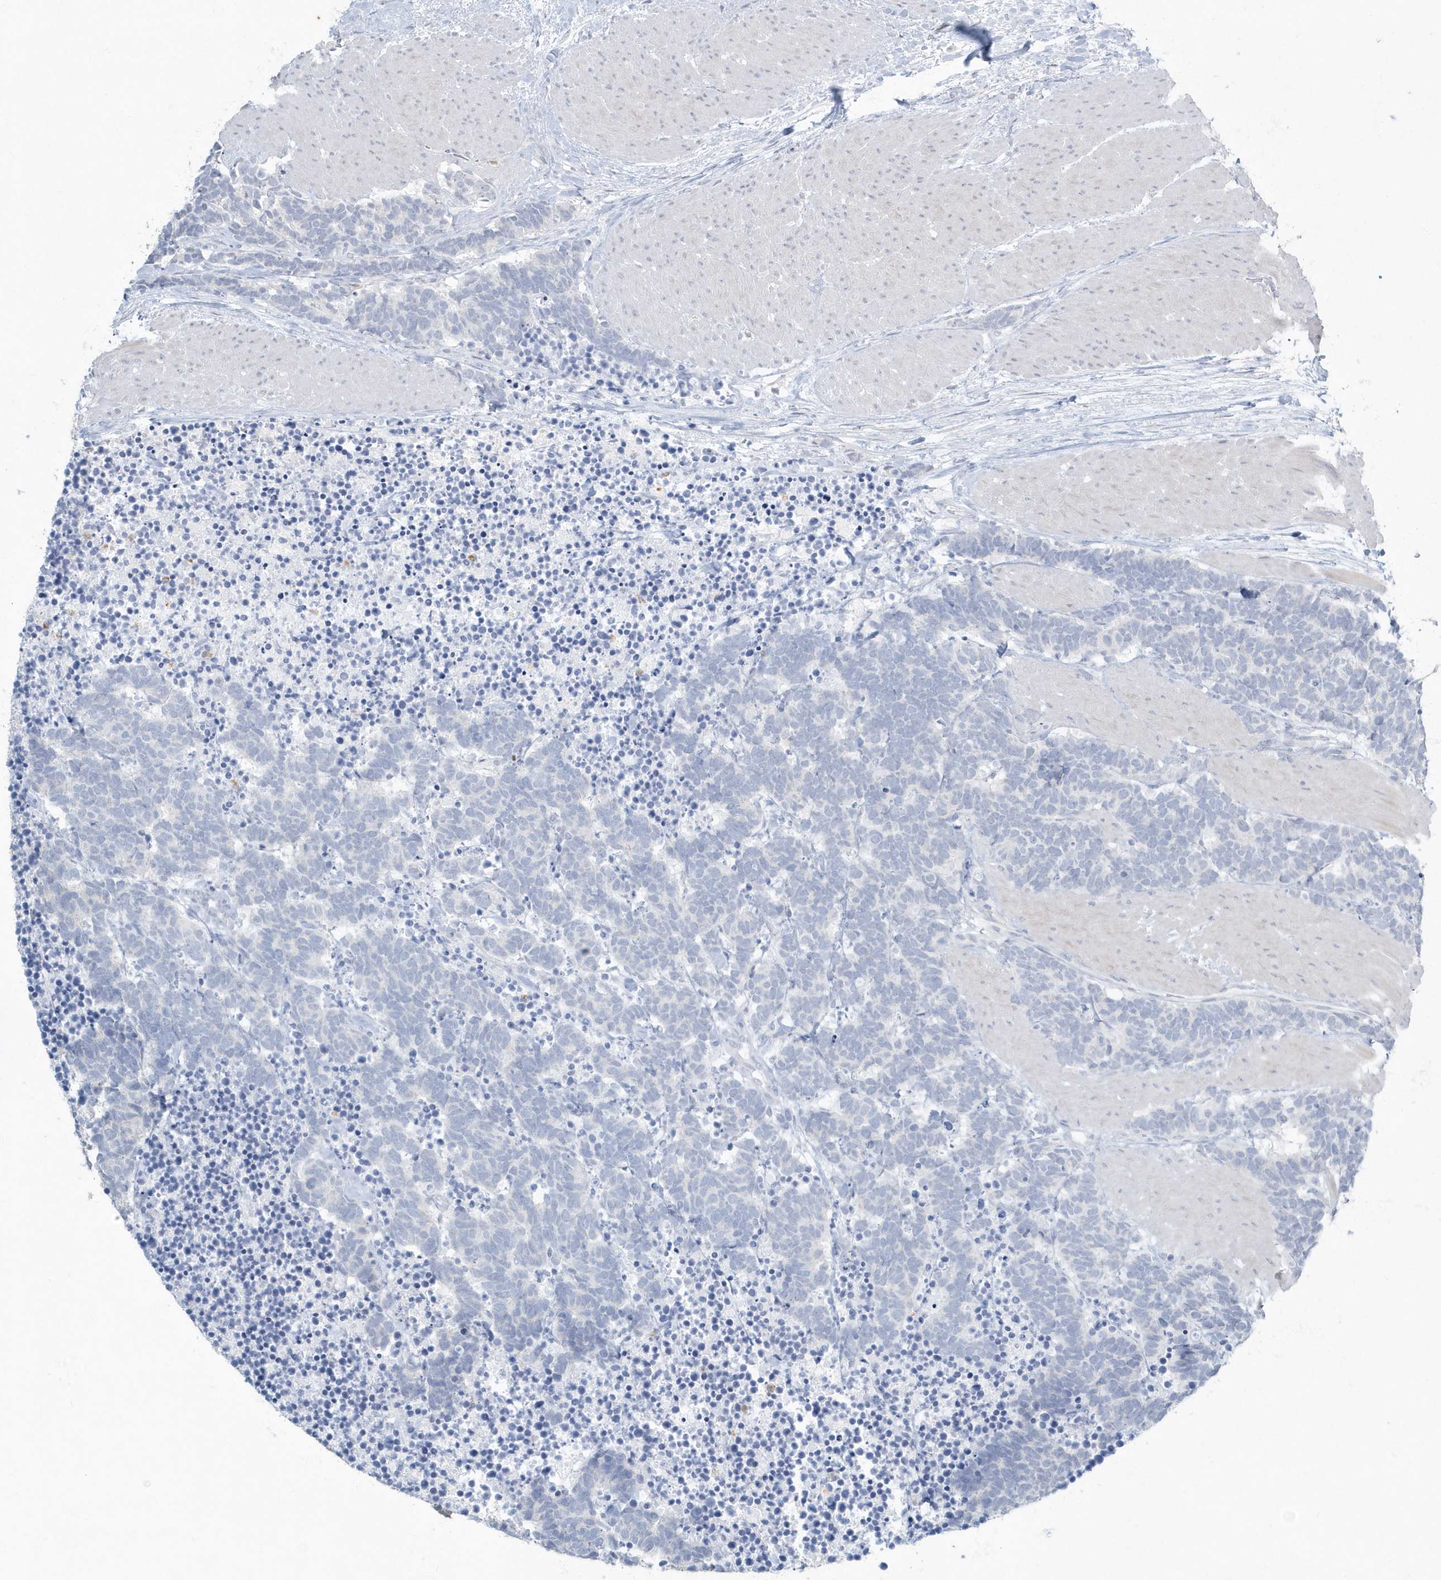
{"staining": {"intensity": "negative", "quantity": "none", "location": "none"}, "tissue": "carcinoid", "cell_type": "Tumor cells", "image_type": "cancer", "snomed": [{"axis": "morphology", "description": "Carcinoma, NOS"}, {"axis": "morphology", "description": "Carcinoid, malignant, NOS"}, {"axis": "topography", "description": "Urinary bladder"}], "caption": "Human carcinoid stained for a protein using immunohistochemistry demonstrates no expression in tumor cells.", "gene": "MYOT", "patient": {"sex": "male", "age": 57}}